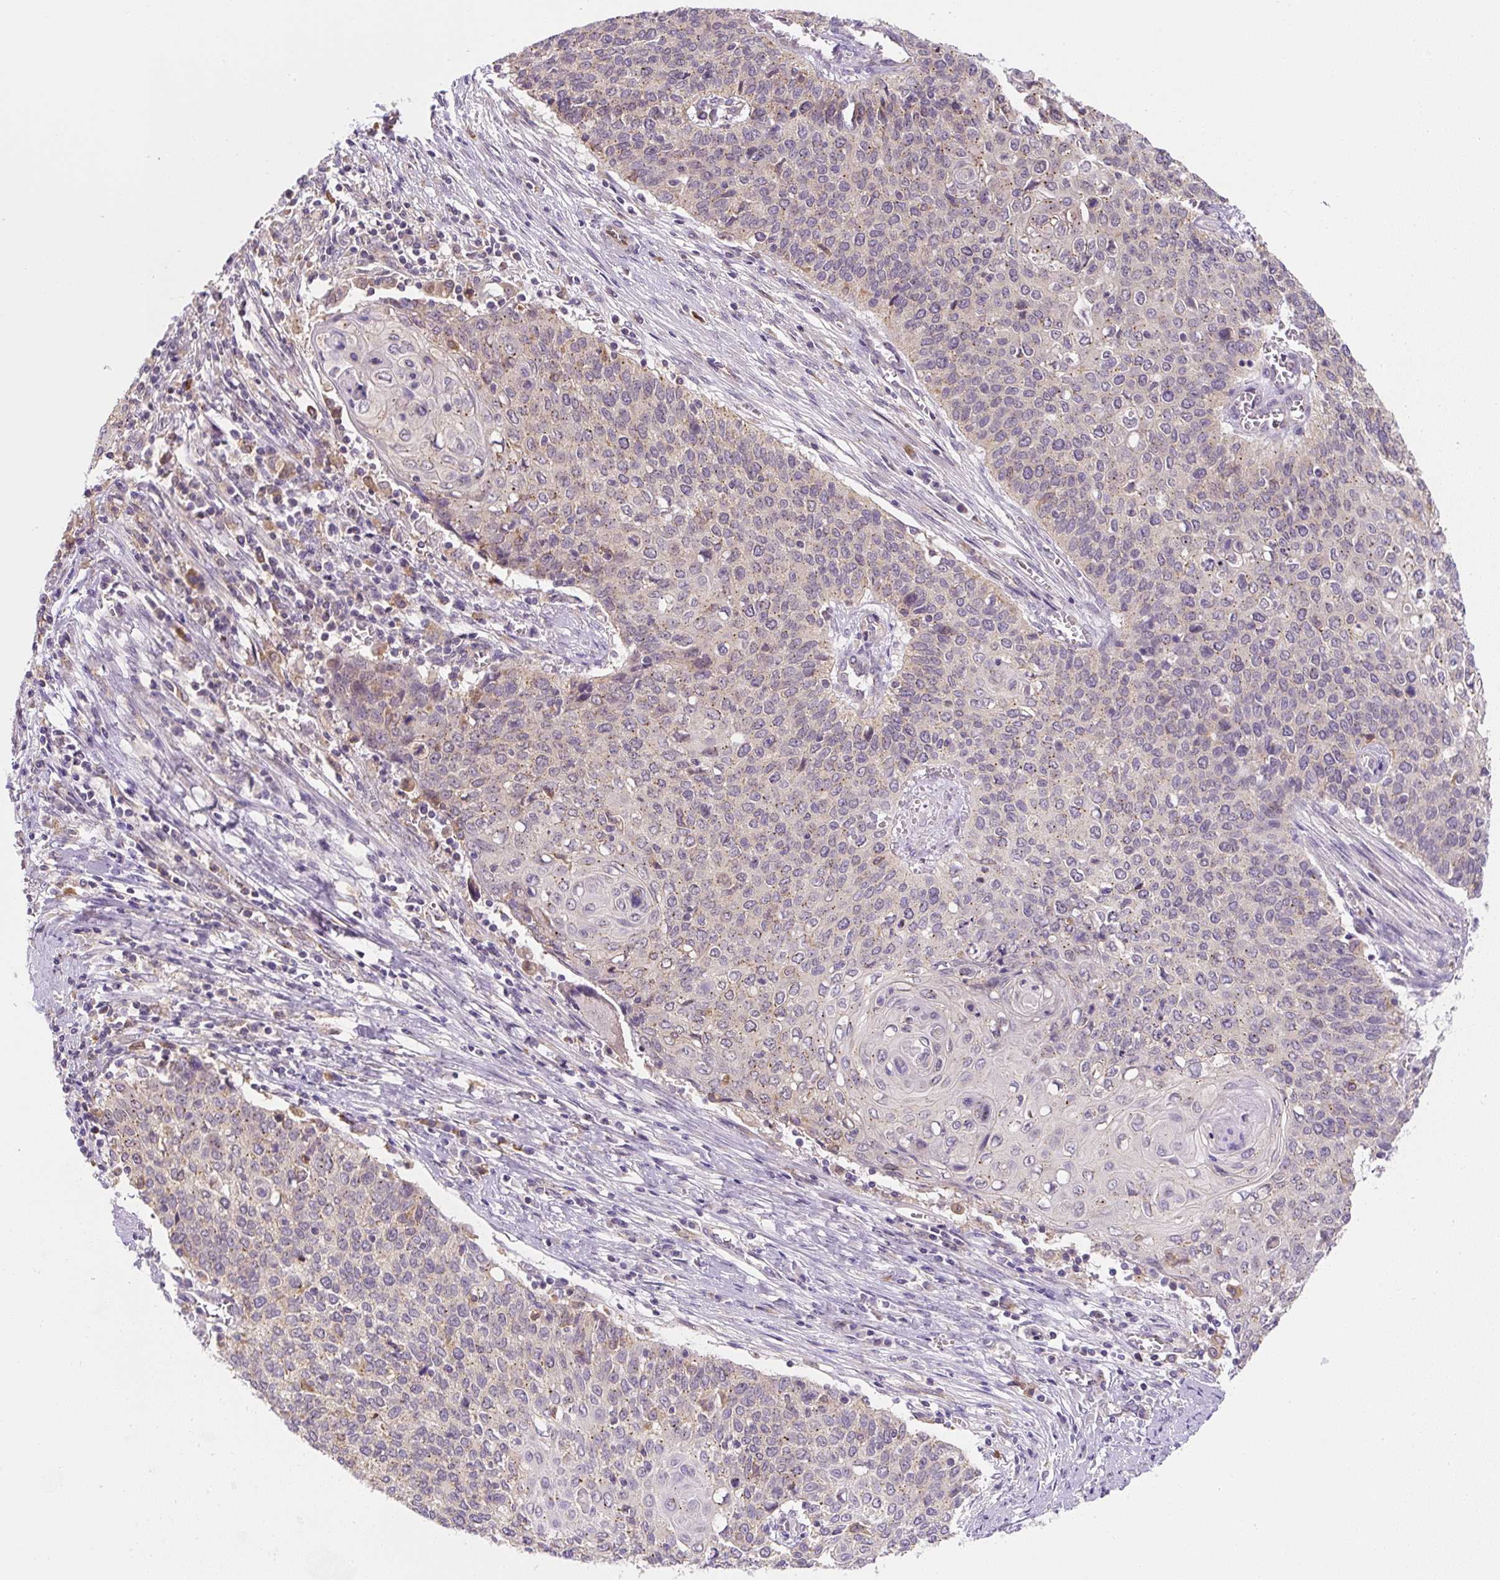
{"staining": {"intensity": "weak", "quantity": "25%-75%", "location": "cytoplasmic/membranous"}, "tissue": "cervical cancer", "cell_type": "Tumor cells", "image_type": "cancer", "snomed": [{"axis": "morphology", "description": "Squamous cell carcinoma, NOS"}, {"axis": "topography", "description": "Cervix"}], "caption": "Immunohistochemical staining of cervical squamous cell carcinoma shows low levels of weak cytoplasmic/membranous protein staining in about 25%-75% of tumor cells.", "gene": "PLA2G4A", "patient": {"sex": "female", "age": 39}}